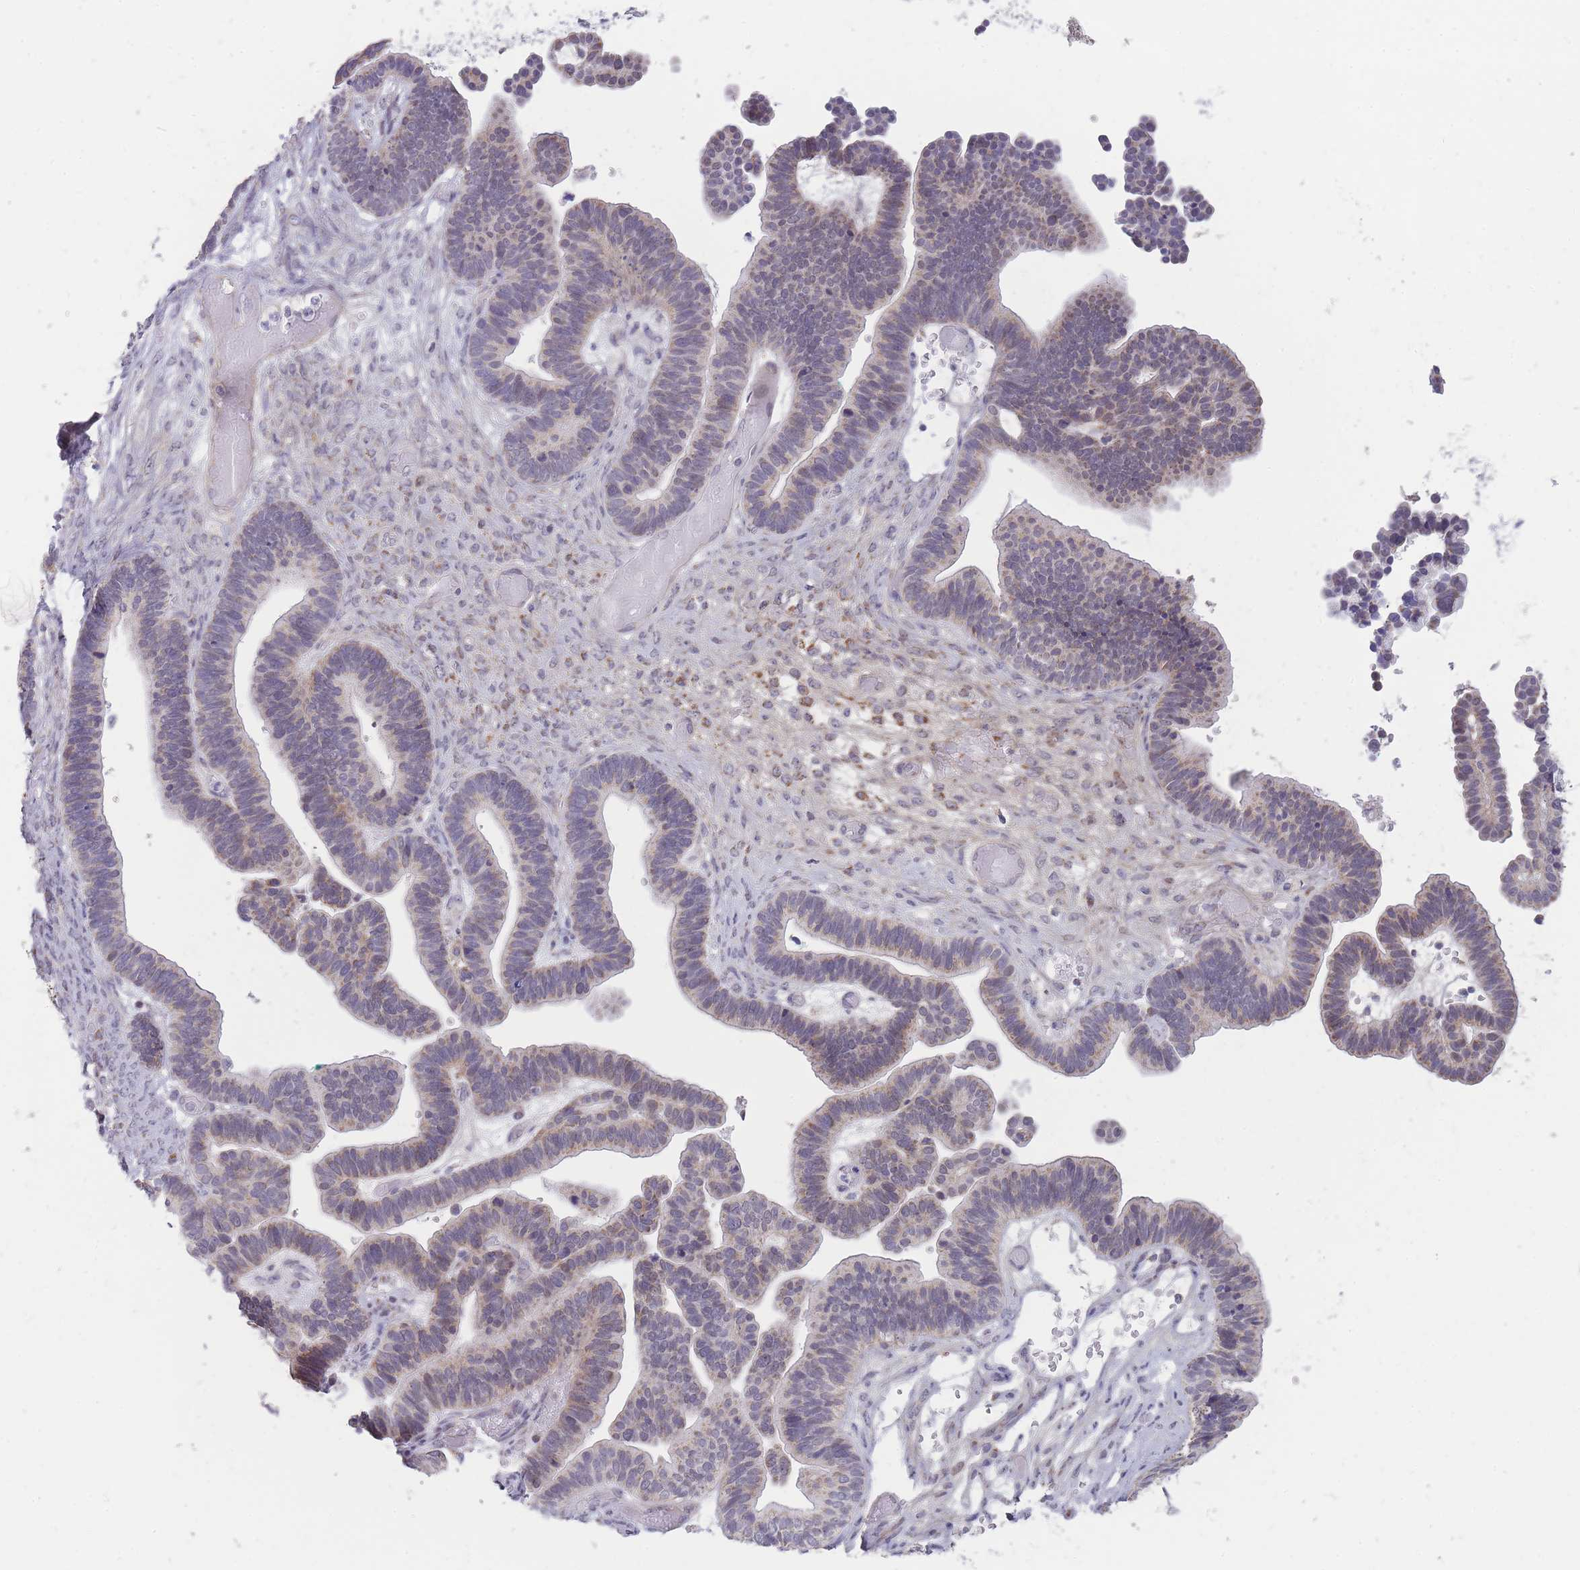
{"staining": {"intensity": "negative", "quantity": "none", "location": "none"}, "tissue": "ovarian cancer", "cell_type": "Tumor cells", "image_type": "cancer", "snomed": [{"axis": "morphology", "description": "Cystadenocarcinoma, serous, NOS"}, {"axis": "topography", "description": "Ovary"}], "caption": "Immunohistochemistry (IHC) histopathology image of human ovarian cancer (serous cystadenocarcinoma) stained for a protein (brown), which exhibits no staining in tumor cells. (Brightfield microscopy of DAB immunohistochemistry (IHC) at high magnification).", "gene": "ZBTB24", "patient": {"sex": "female", "age": 56}}